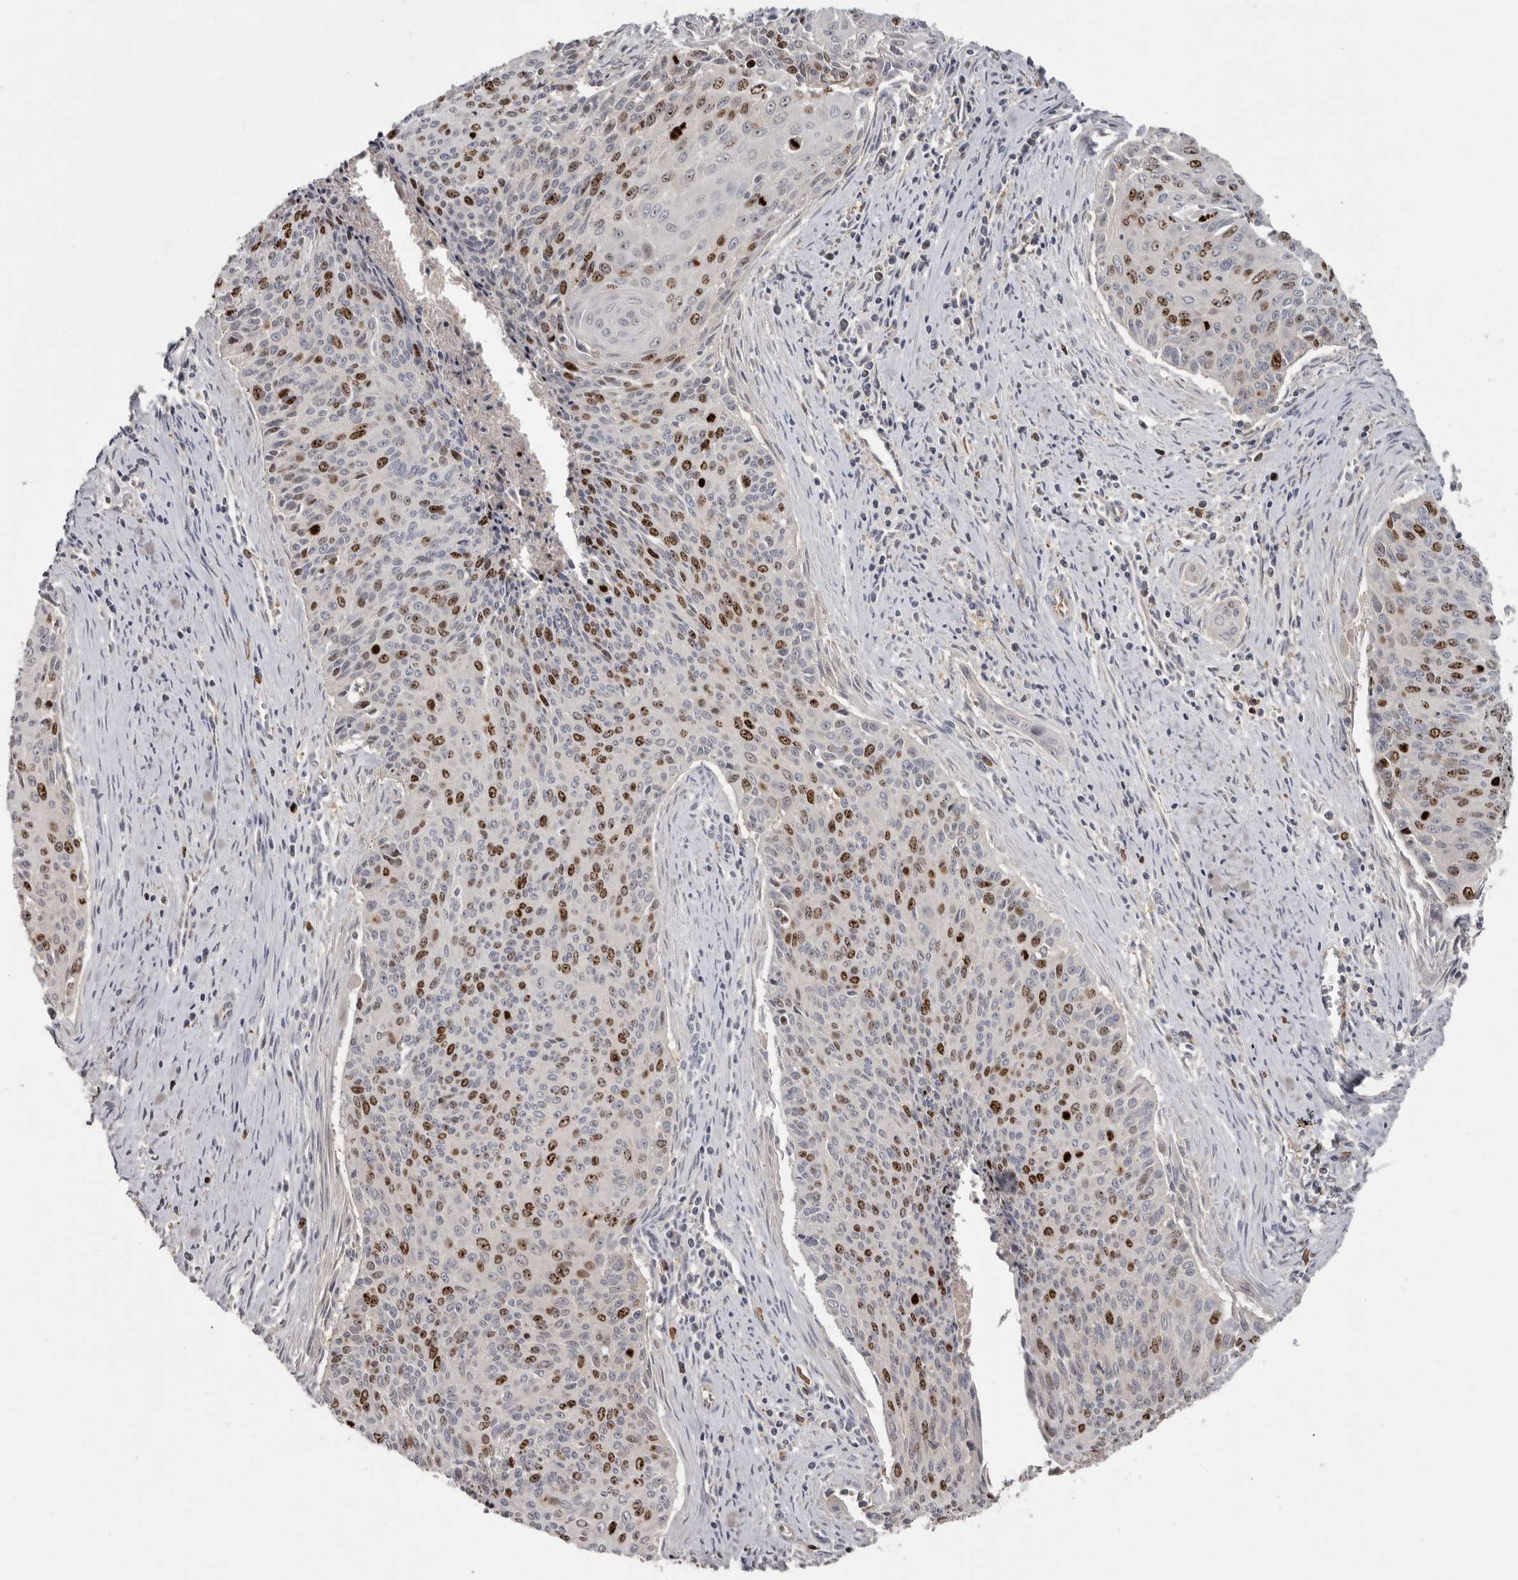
{"staining": {"intensity": "moderate", "quantity": "25%-75%", "location": "nuclear"}, "tissue": "cervical cancer", "cell_type": "Tumor cells", "image_type": "cancer", "snomed": [{"axis": "morphology", "description": "Squamous cell carcinoma, NOS"}, {"axis": "topography", "description": "Cervix"}], "caption": "Protein analysis of squamous cell carcinoma (cervical) tissue reveals moderate nuclear staining in approximately 25%-75% of tumor cells.", "gene": "CDCA8", "patient": {"sex": "female", "age": 55}}